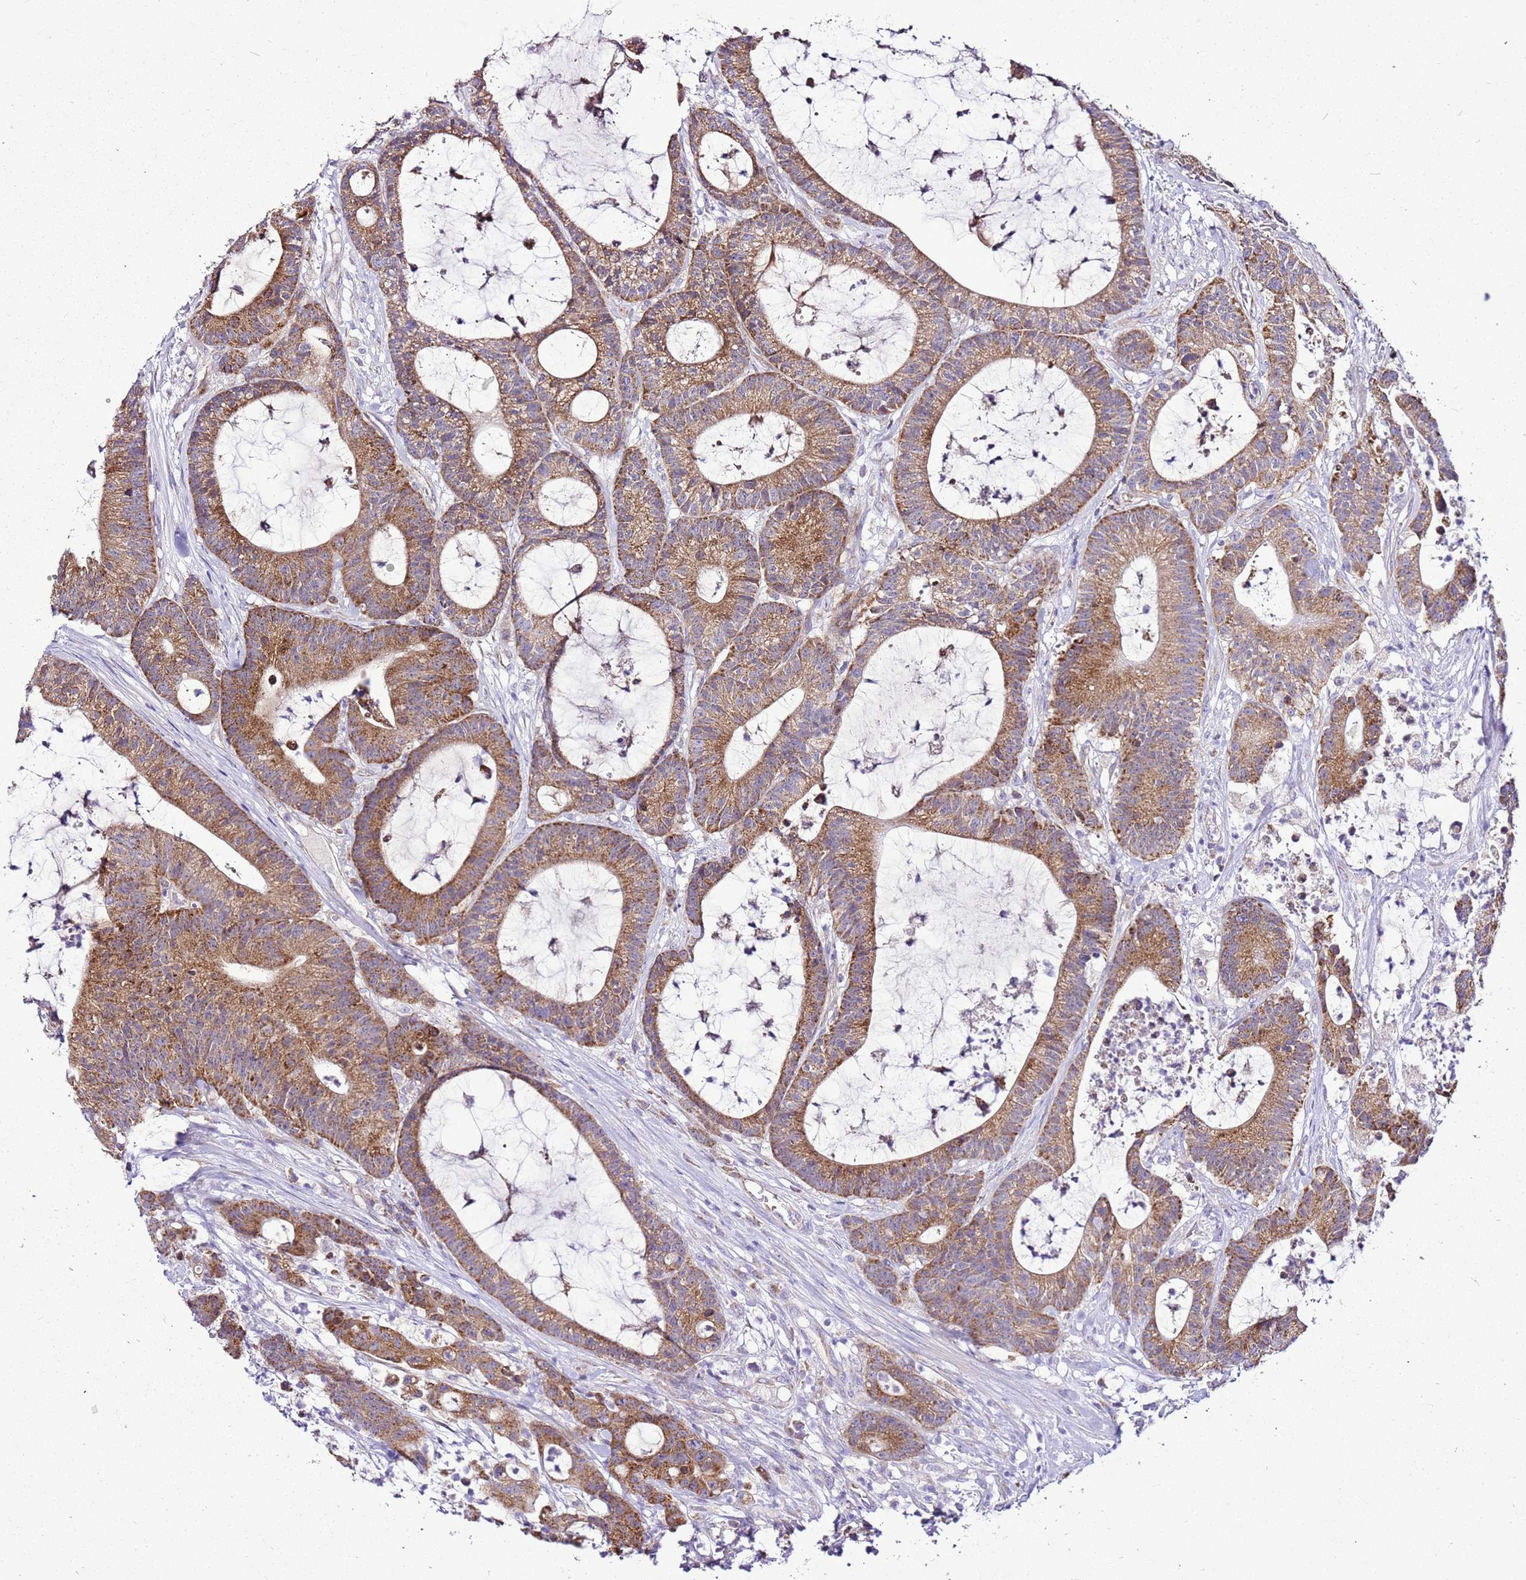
{"staining": {"intensity": "moderate", "quantity": ">75%", "location": "cytoplasmic/membranous"}, "tissue": "colorectal cancer", "cell_type": "Tumor cells", "image_type": "cancer", "snomed": [{"axis": "morphology", "description": "Adenocarcinoma, NOS"}, {"axis": "topography", "description": "Colon"}], "caption": "Immunohistochemistry (IHC) of human colorectal cancer exhibits medium levels of moderate cytoplasmic/membranous positivity in approximately >75% of tumor cells.", "gene": "MRPL36", "patient": {"sex": "female", "age": 84}}